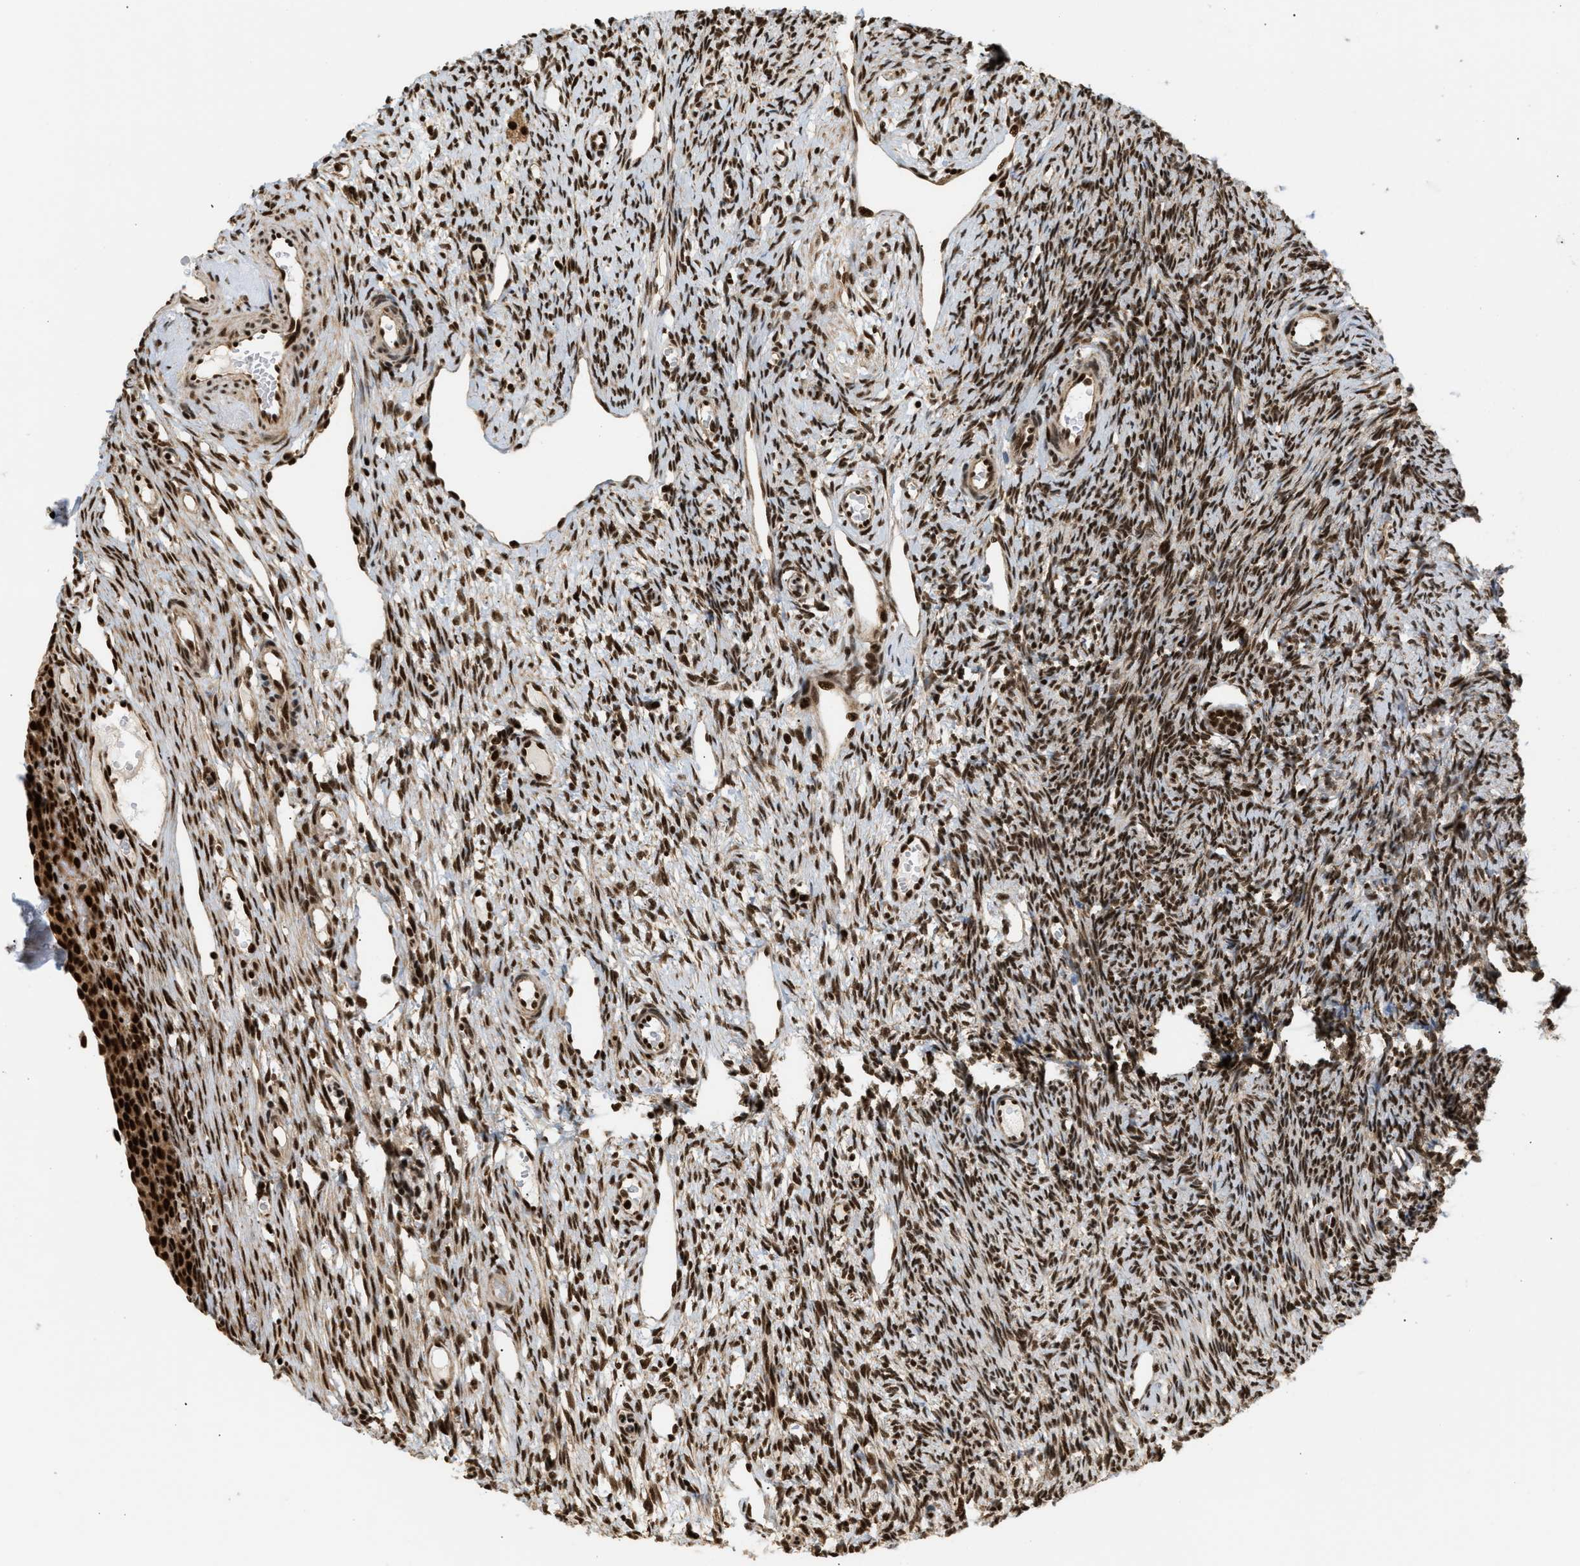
{"staining": {"intensity": "strong", "quantity": ">75%", "location": "cytoplasmic/membranous,nuclear"}, "tissue": "ovary", "cell_type": "Follicle cells", "image_type": "normal", "snomed": [{"axis": "morphology", "description": "Normal tissue, NOS"}, {"axis": "topography", "description": "Ovary"}], "caption": "Immunohistochemistry of benign human ovary reveals high levels of strong cytoplasmic/membranous,nuclear expression in approximately >75% of follicle cells.", "gene": "RBM5", "patient": {"sex": "female", "age": 33}}